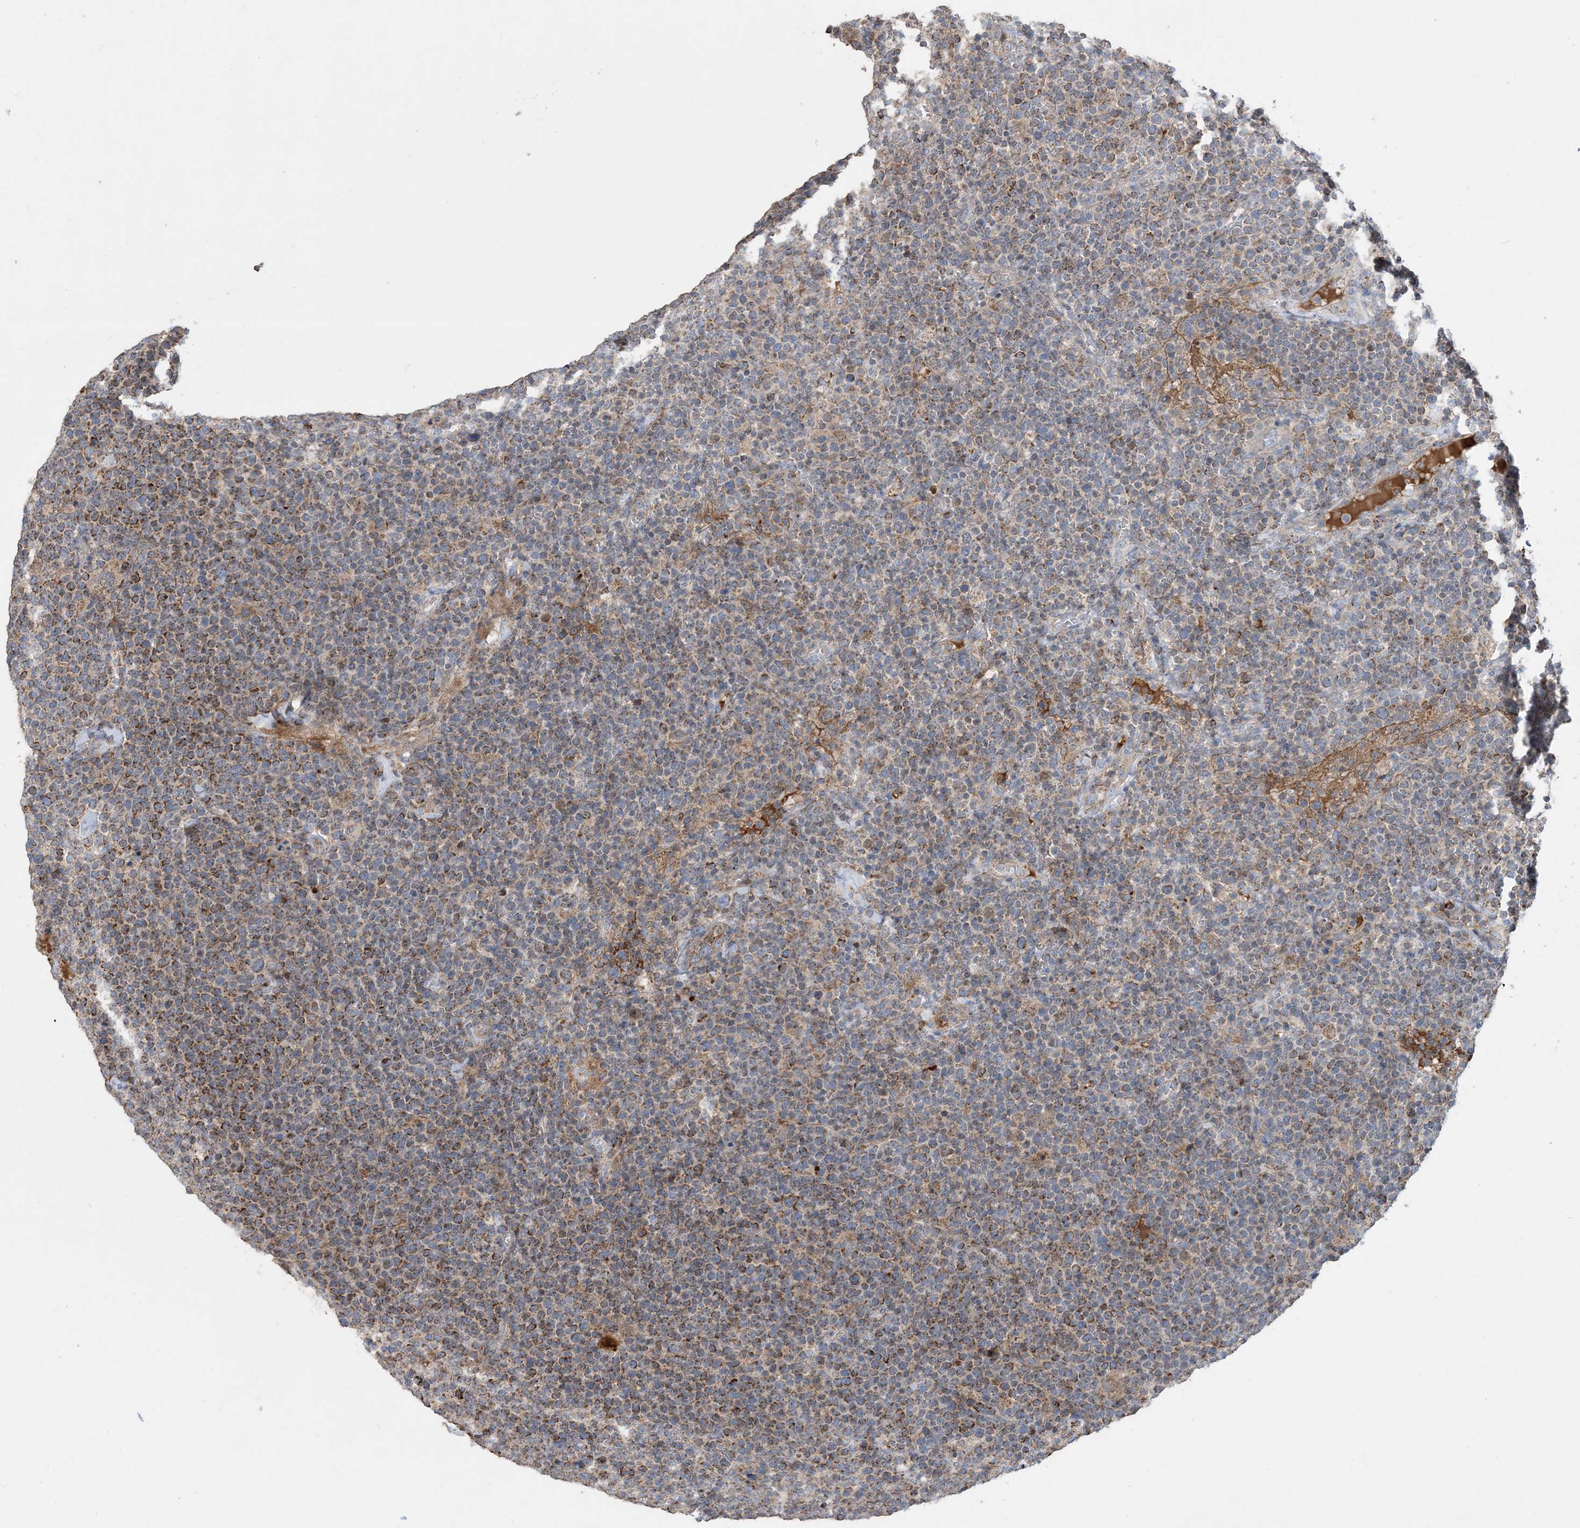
{"staining": {"intensity": "moderate", "quantity": ">75%", "location": "cytoplasmic/membranous"}, "tissue": "lymphoma", "cell_type": "Tumor cells", "image_type": "cancer", "snomed": [{"axis": "morphology", "description": "Malignant lymphoma, non-Hodgkin's type, High grade"}, {"axis": "topography", "description": "Lymph node"}], "caption": "Brown immunohistochemical staining in human high-grade malignant lymphoma, non-Hodgkin's type displays moderate cytoplasmic/membranous positivity in about >75% of tumor cells.", "gene": "ECHDC1", "patient": {"sex": "male", "age": 61}}